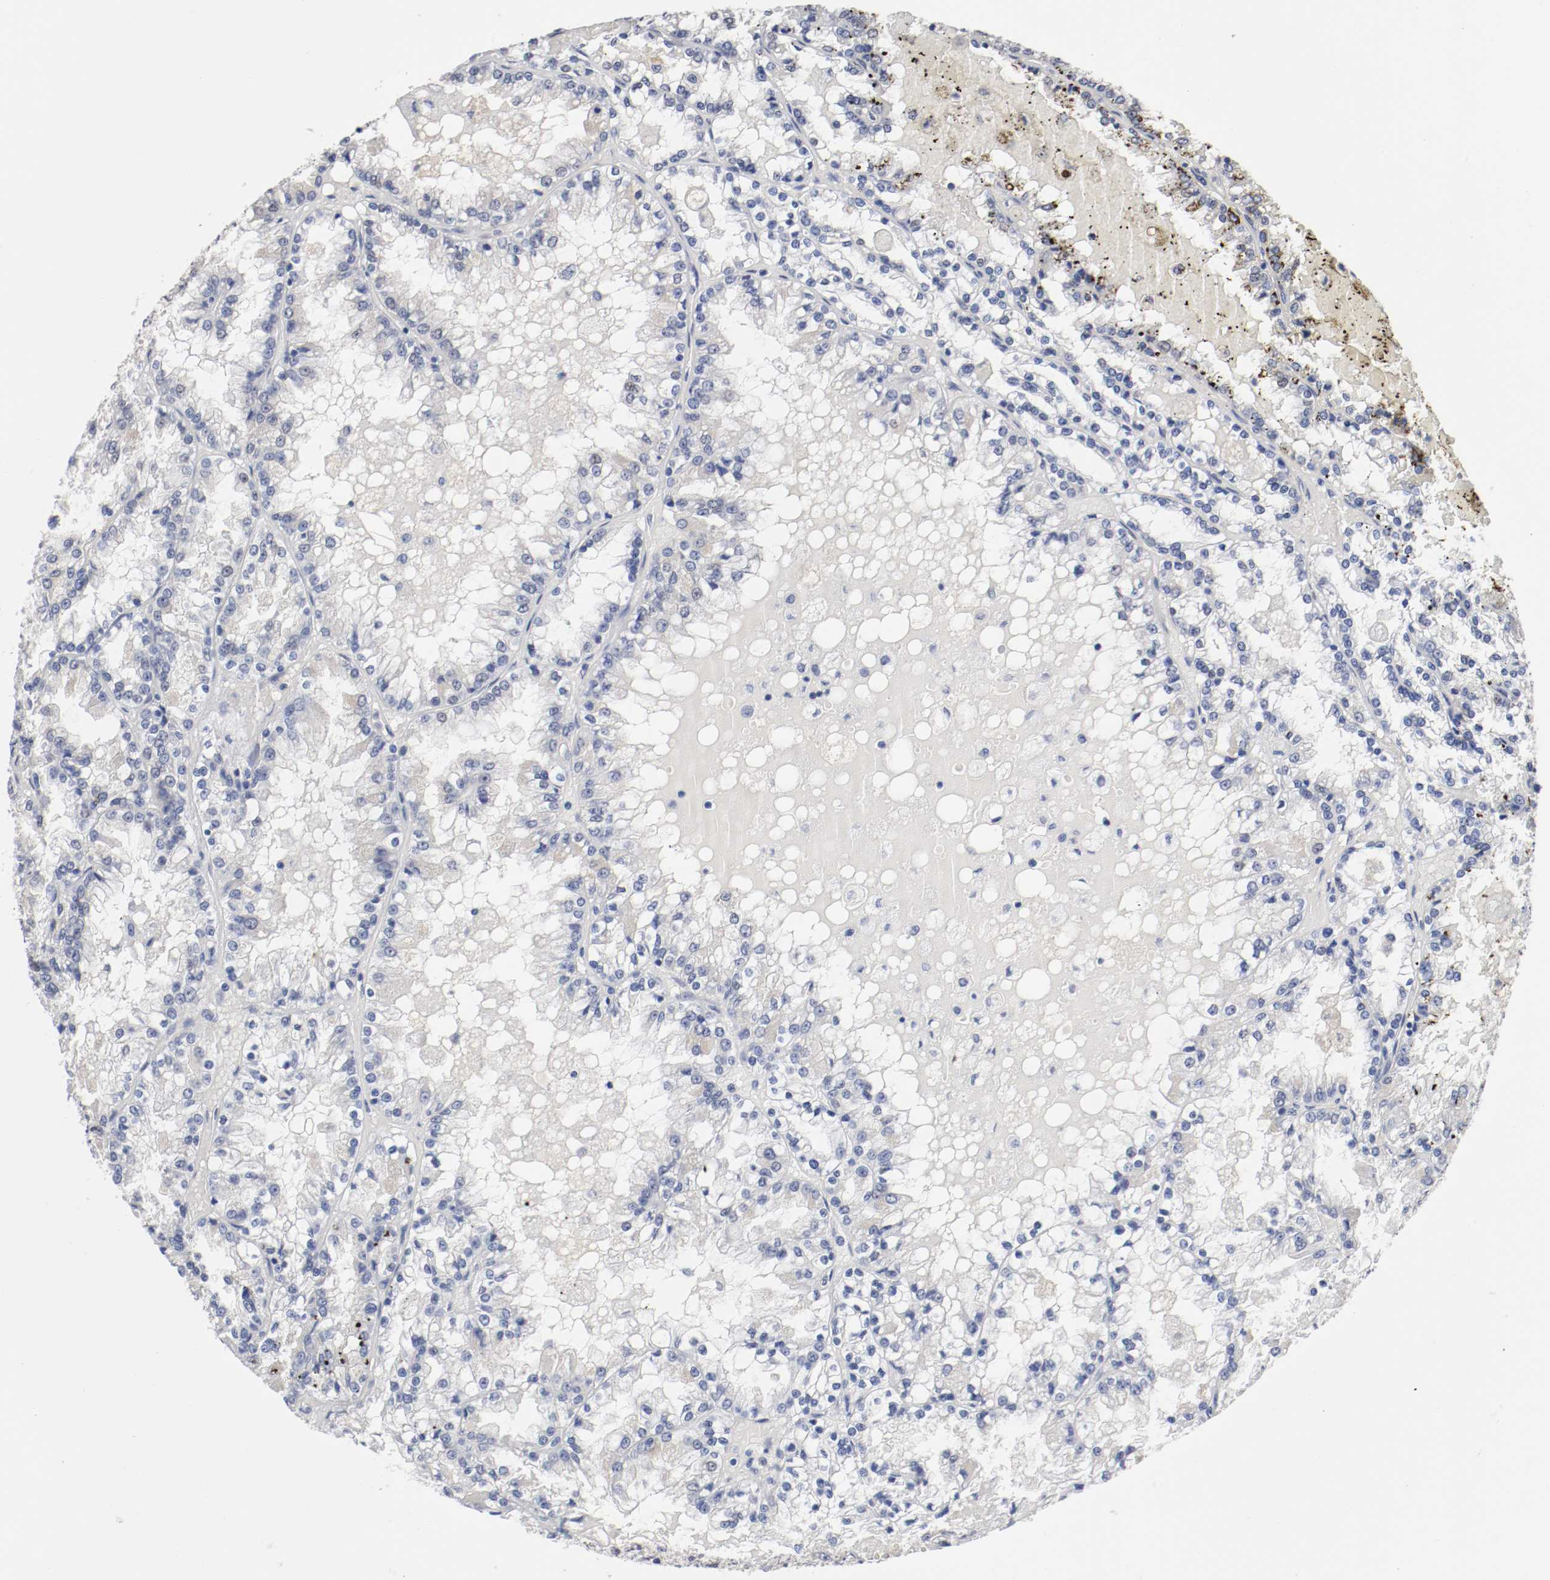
{"staining": {"intensity": "negative", "quantity": "none", "location": "none"}, "tissue": "renal cancer", "cell_type": "Tumor cells", "image_type": "cancer", "snomed": [{"axis": "morphology", "description": "Adenocarcinoma, NOS"}, {"axis": "topography", "description": "Kidney"}], "caption": "DAB immunohistochemical staining of human renal adenocarcinoma reveals no significant expression in tumor cells.", "gene": "FOSL2", "patient": {"sex": "female", "age": 56}}